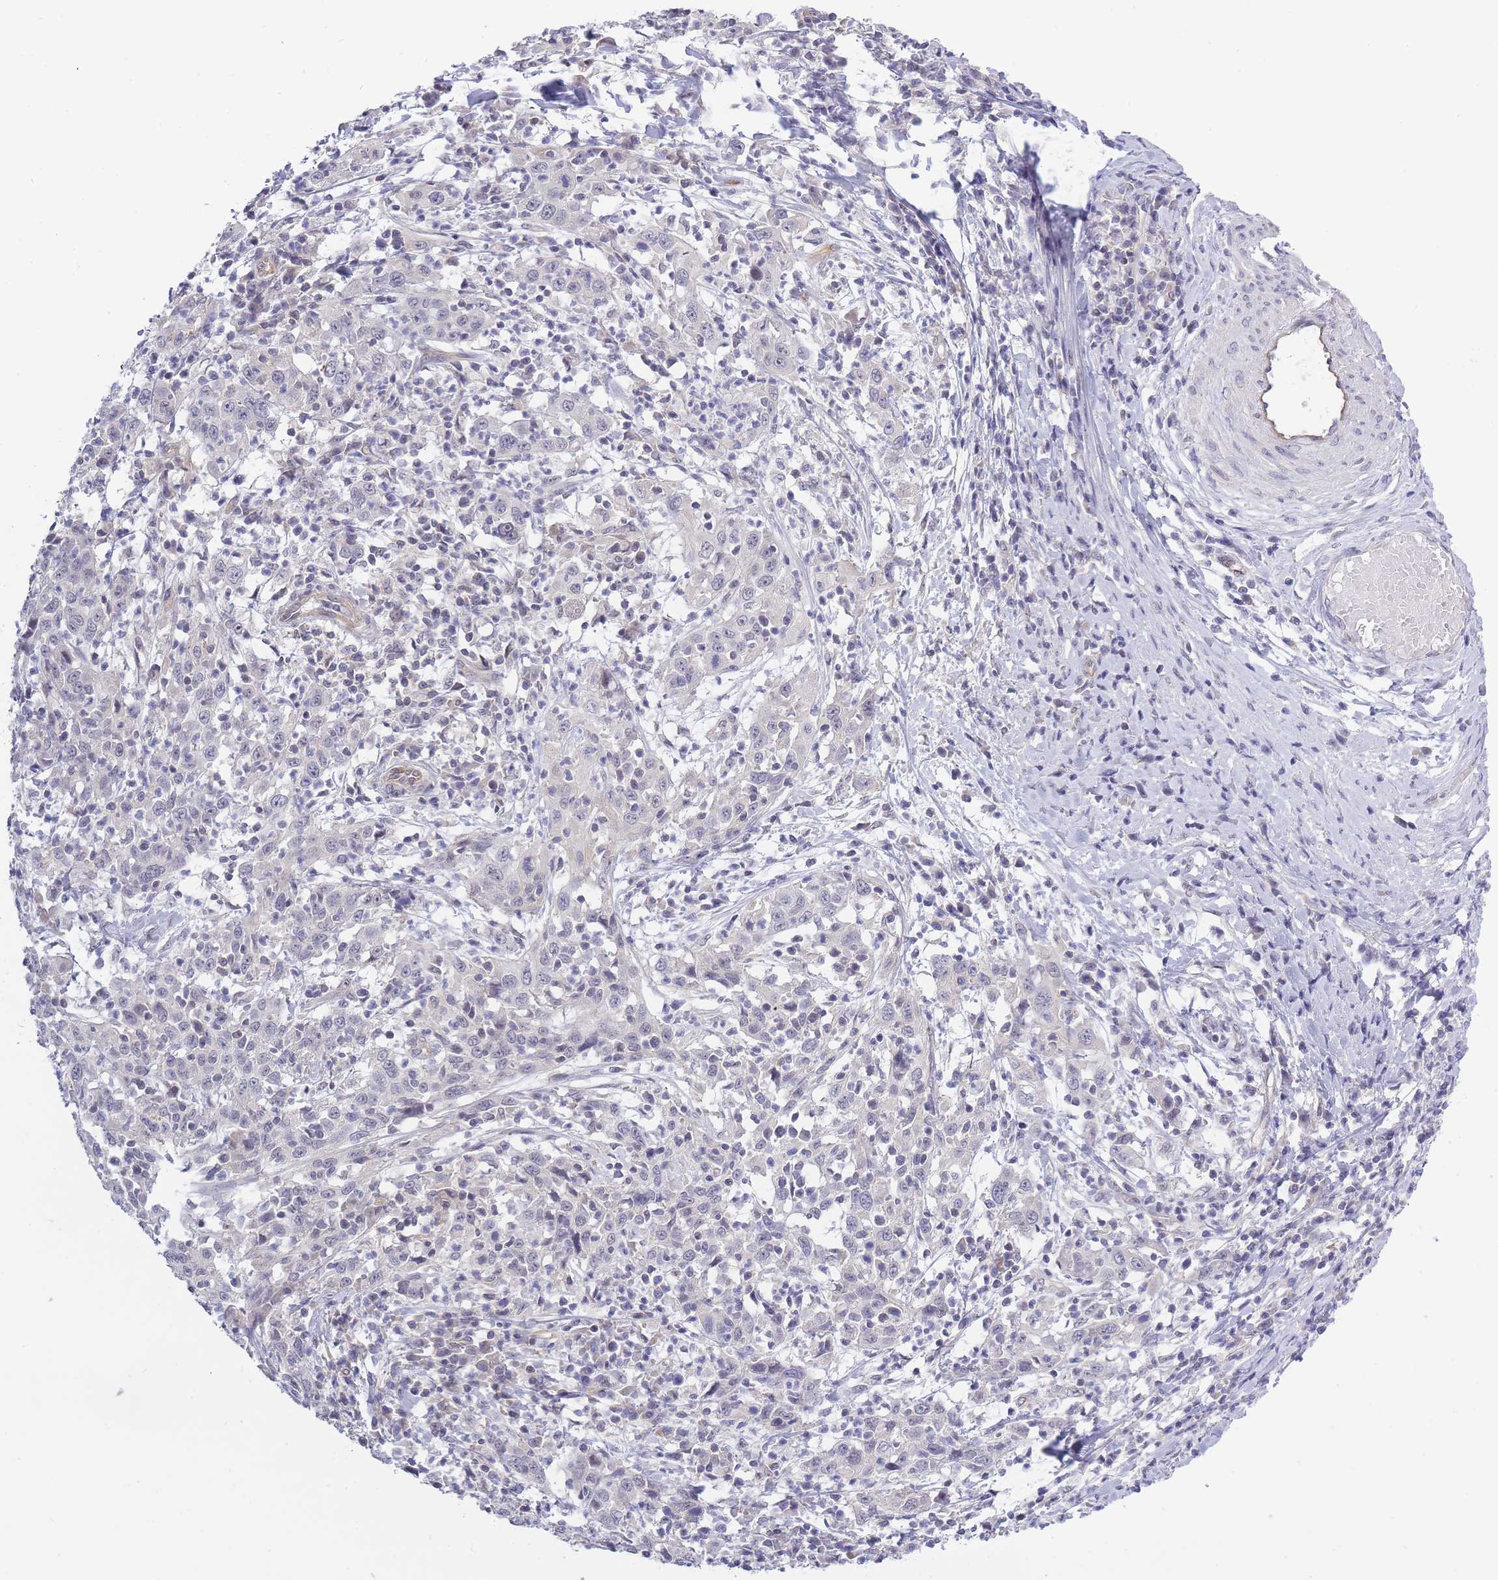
{"staining": {"intensity": "negative", "quantity": "none", "location": "none"}, "tissue": "cervical cancer", "cell_type": "Tumor cells", "image_type": "cancer", "snomed": [{"axis": "morphology", "description": "Squamous cell carcinoma, NOS"}, {"axis": "topography", "description": "Cervix"}], "caption": "This histopathology image is of squamous cell carcinoma (cervical) stained with immunohistochemistry to label a protein in brown with the nuclei are counter-stained blue. There is no staining in tumor cells. (DAB immunohistochemistry (IHC), high magnification).", "gene": "C19orf25", "patient": {"sex": "female", "age": 46}}